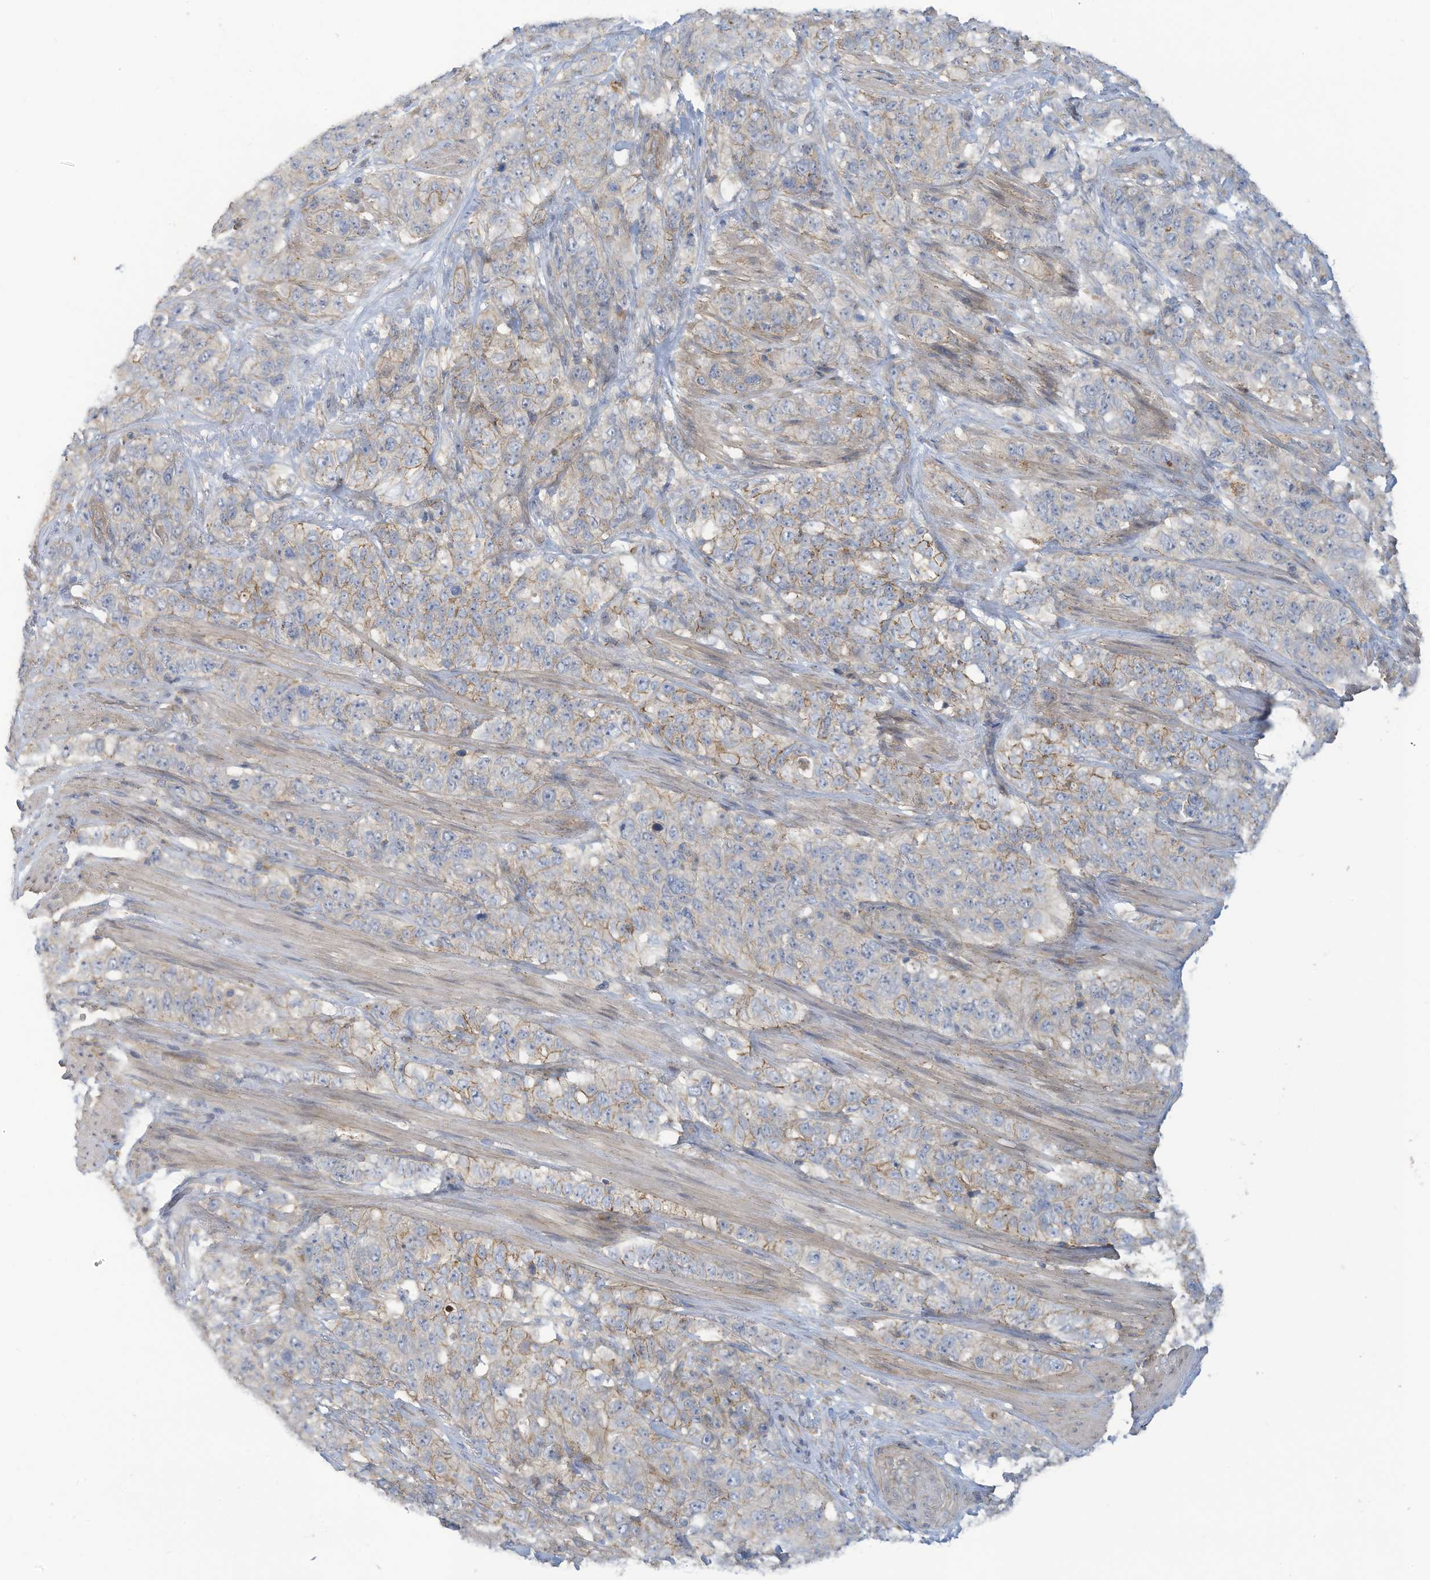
{"staining": {"intensity": "weak", "quantity": "<25%", "location": "cytoplasmic/membranous"}, "tissue": "stomach cancer", "cell_type": "Tumor cells", "image_type": "cancer", "snomed": [{"axis": "morphology", "description": "Adenocarcinoma, NOS"}, {"axis": "topography", "description": "Stomach"}], "caption": "There is no significant expression in tumor cells of adenocarcinoma (stomach). The staining is performed using DAB (3,3'-diaminobenzidine) brown chromogen with nuclei counter-stained in using hematoxylin.", "gene": "ADAT2", "patient": {"sex": "male", "age": 48}}